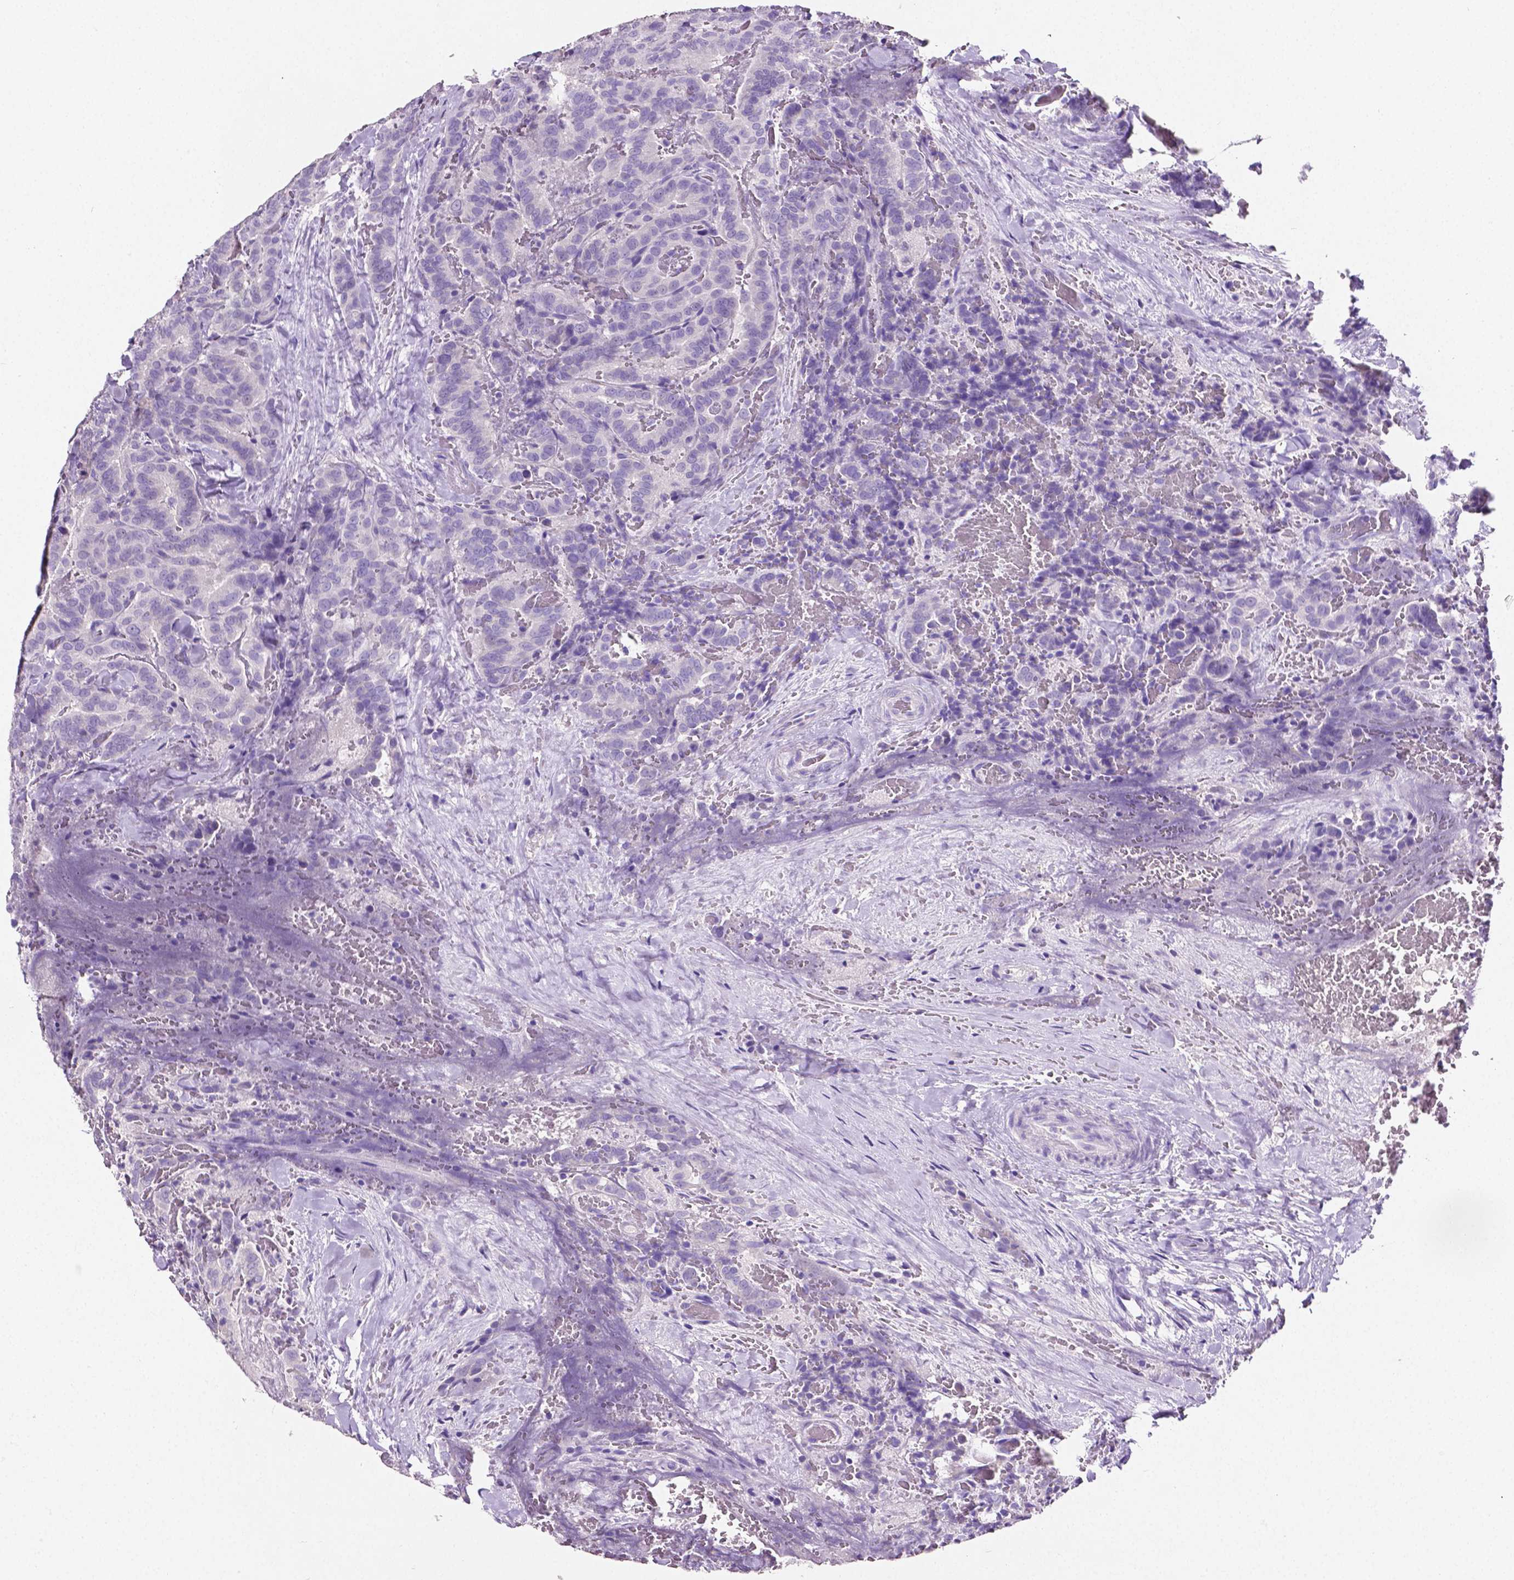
{"staining": {"intensity": "negative", "quantity": "none", "location": "none"}, "tissue": "thyroid cancer", "cell_type": "Tumor cells", "image_type": "cancer", "snomed": [{"axis": "morphology", "description": "Papillary adenocarcinoma, NOS"}, {"axis": "topography", "description": "Thyroid gland"}], "caption": "A micrograph of human thyroid cancer is negative for staining in tumor cells.", "gene": "SLC22A2", "patient": {"sex": "male", "age": 61}}